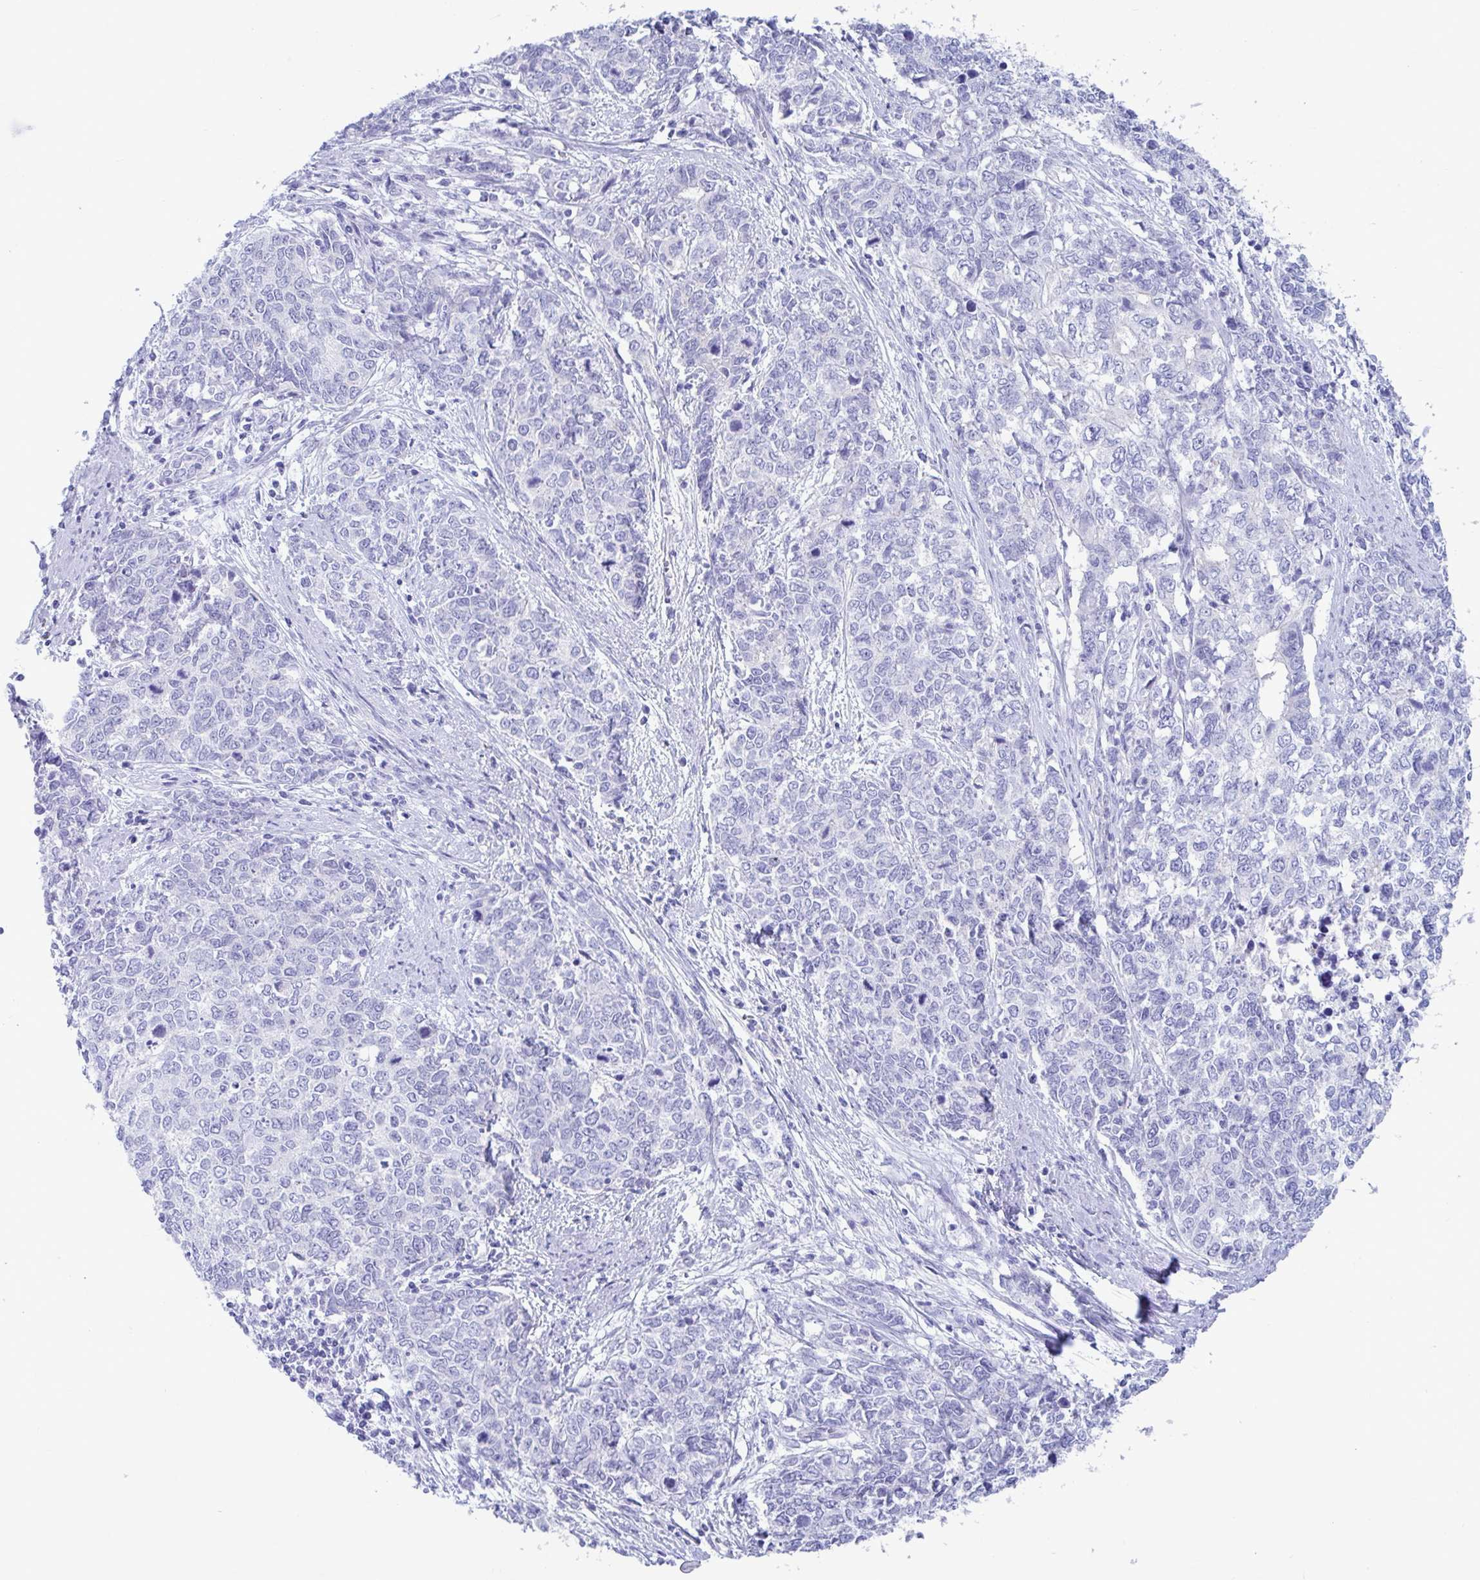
{"staining": {"intensity": "negative", "quantity": "none", "location": "none"}, "tissue": "cervical cancer", "cell_type": "Tumor cells", "image_type": "cancer", "snomed": [{"axis": "morphology", "description": "Adenocarcinoma, NOS"}, {"axis": "topography", "description": "Cervix"}], "caption": "Protein analysis of adenocarcinoma (cervical) exhibits no significant positivity in tumor cells. Brightfield microscopy of IHC stained with DAB (brown) and hematoxylin (blue), captured at high magnification.", "gene": "TTC30B", "patient": {"sex": "female", "age": 63}}